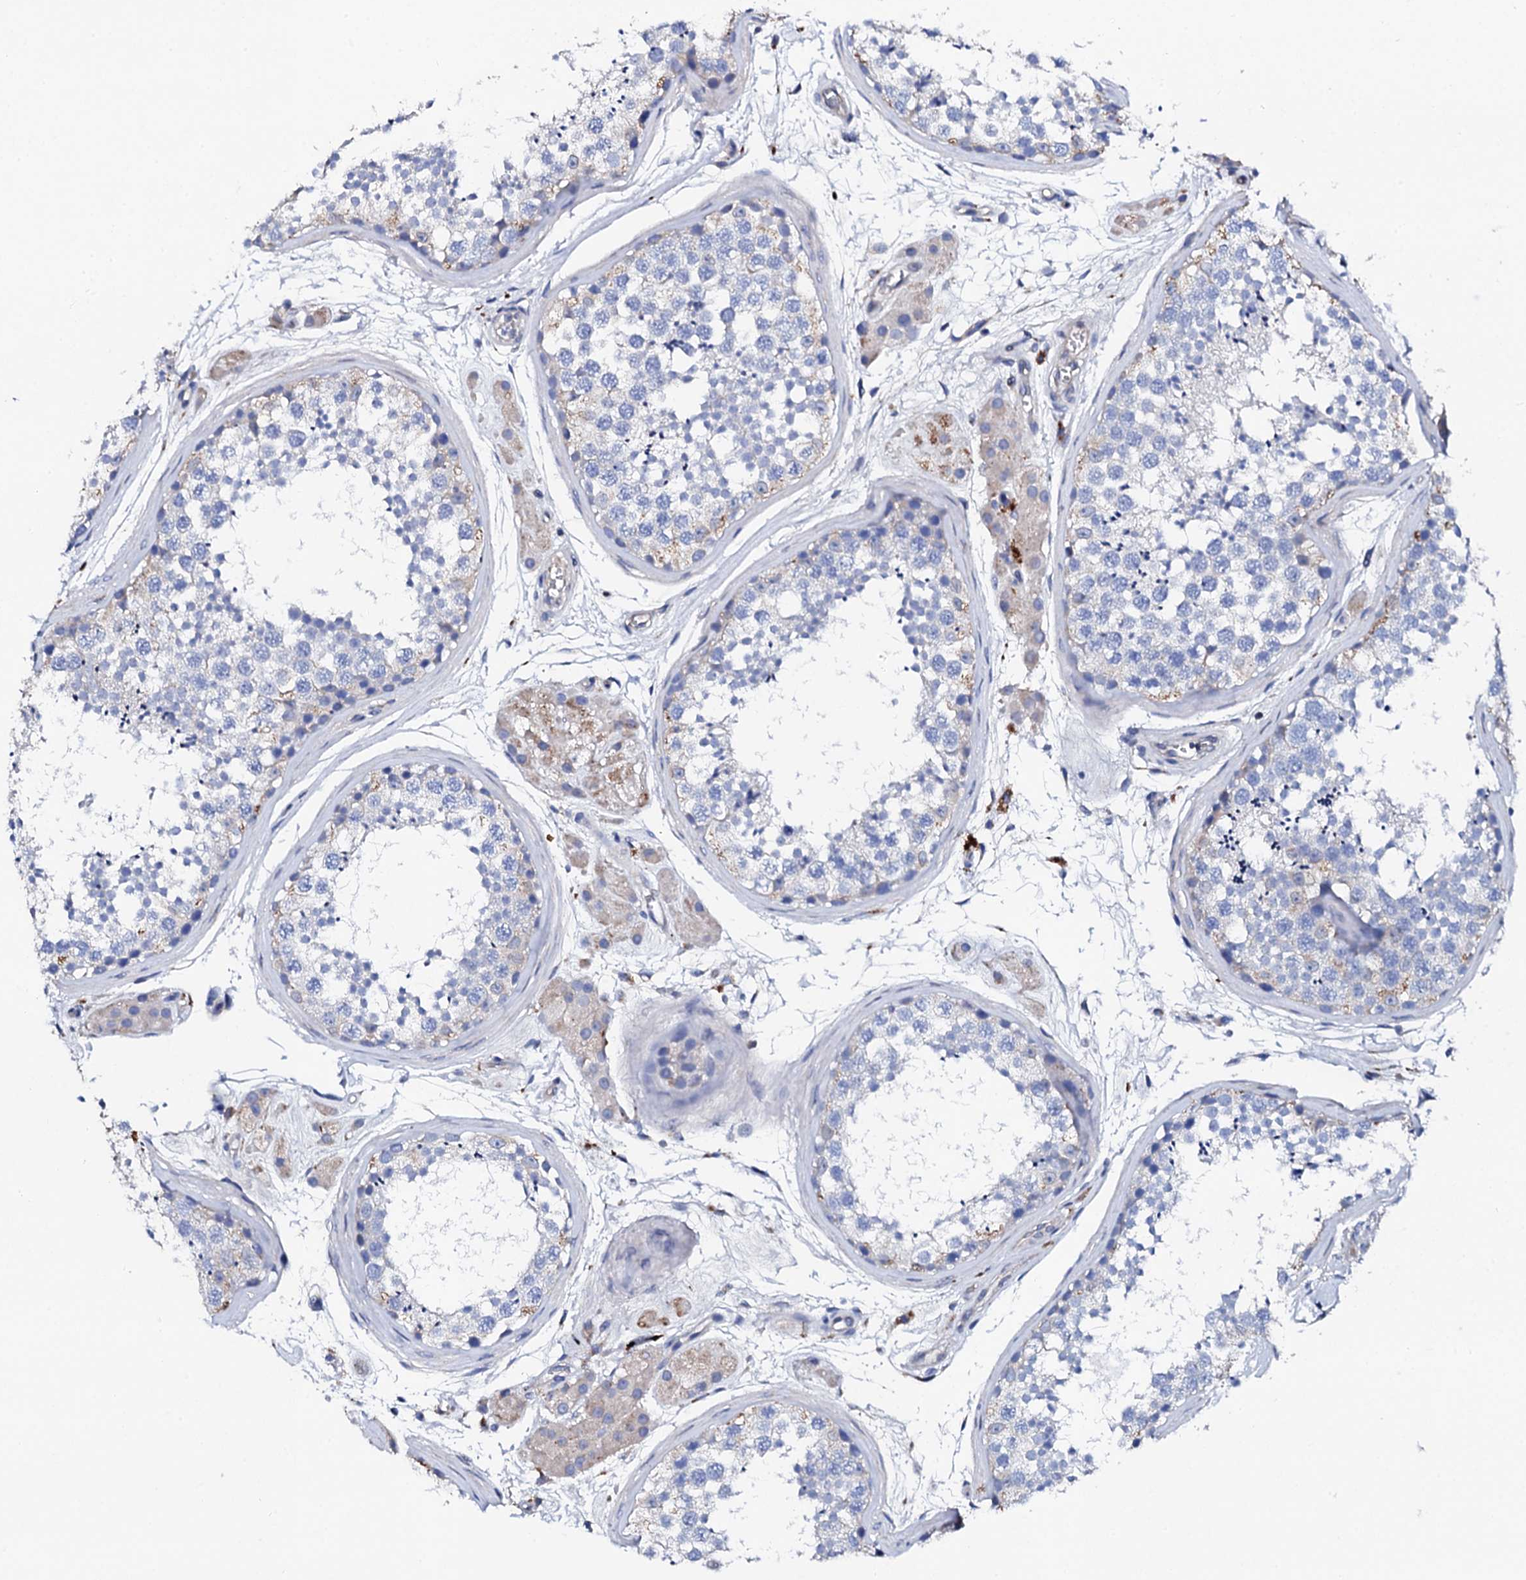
{"staining": {"intensity": "negative", "quantity": "none", "location": "none"}, "tissue": "testis", "cell_type": "Cells in seminiferous ducts", "image_type": "normal", "snomed": [{"axis": "morphology", "description": "Normal tissue, NOS"}, {"axis": "topography", "description": "Testis"}], "caption": "The immunohistochemistry (IHC) histopathology image has no significant expression in cells in seminiferous ducts of testis. (Brightfield microscopy of DAB immunohistochemistry (IHC) at high magnification).", "gene": "KLHL32", "patient": {"sex": "male", "age": 56}}